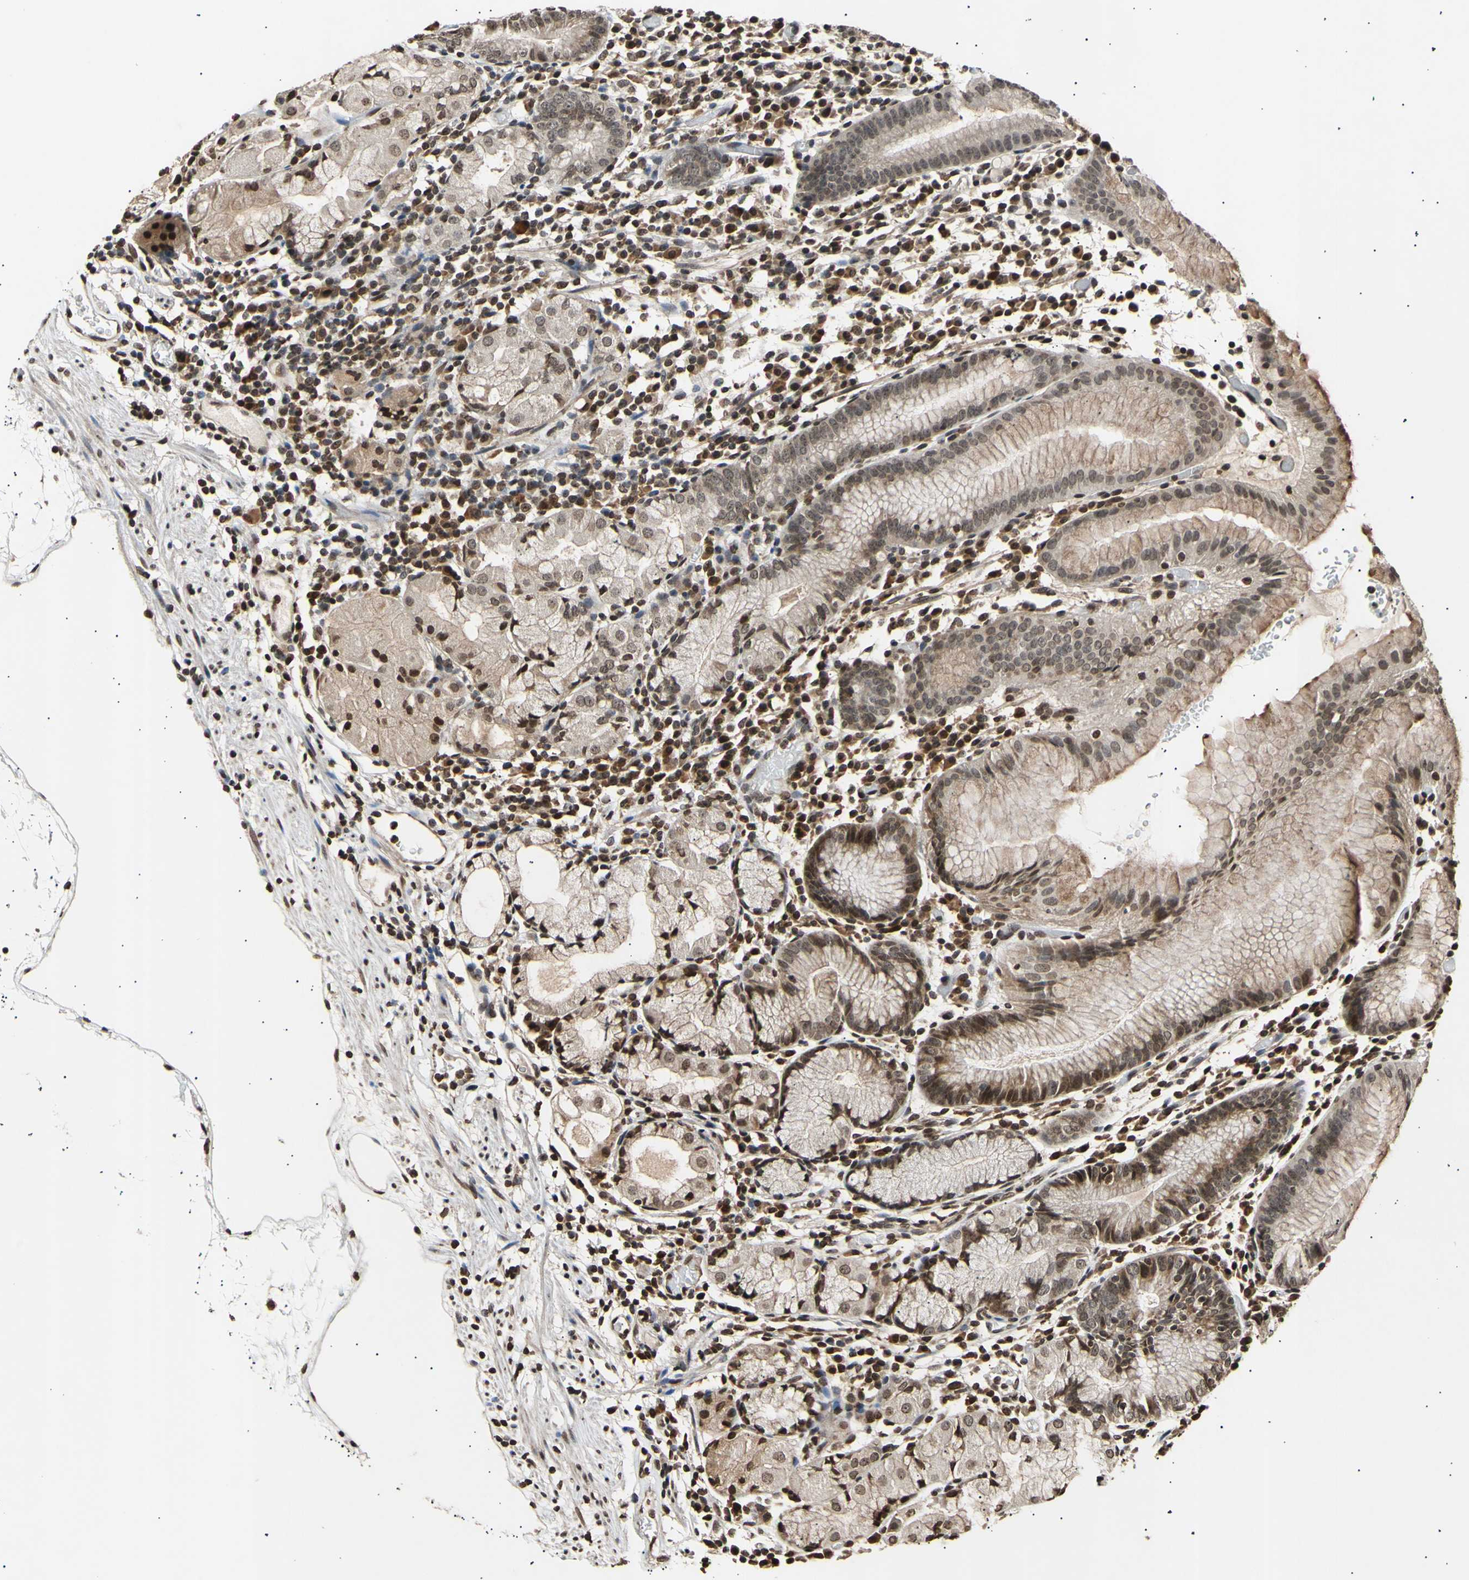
{"staining": {"intensity": "moderate", "quantity": ">75%", "location": "cytoplasmic/membranous,nuclear"}, "tissue": "stomach", "cell_type": "Glandular cells", "image_type": "normal", "snomed": [{"axis": "morphology", "description": "Normal tissue, NOS"}, {"axis": "topography", "description": "Stomach"}, {"axis": "topography", "description": "Stomach, lower"}], "caption": "The image displays staining of unremarkable stomach, revealing moderate cytoplasmic/membranous,nuclear protein staining (brown color) within glandular cells.", "gene": "ANAPC7", "patient": {"sex": "female", "age": 75}}